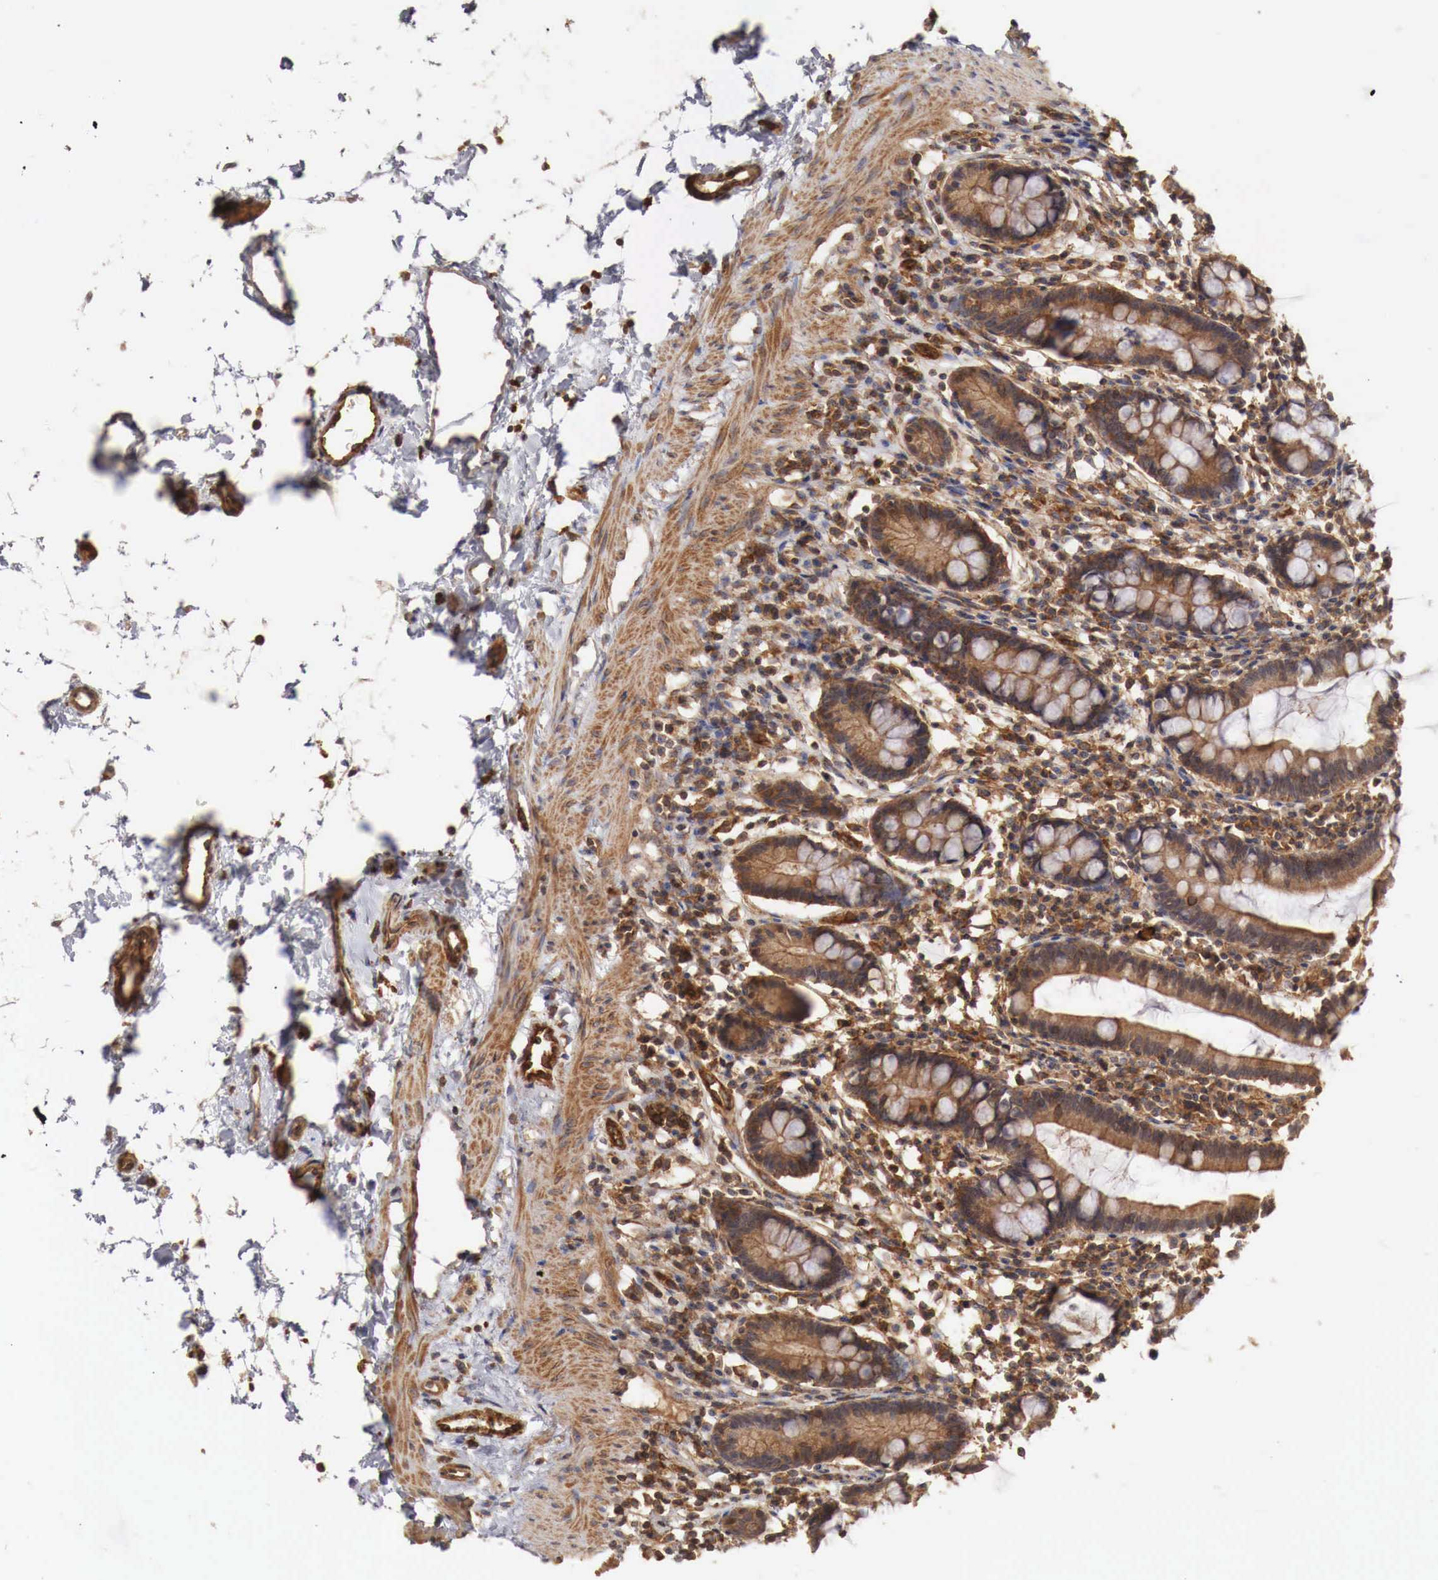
{"staining": {"intensity": "moderate", "quantity": ">75%", "location": "cytoplasmic/membranous"}, "tissue": "small intestine", "cell_type": "Glandular cells", "image_type": "normal", "snomed": [{"axis": "morphology", "description": "Normal tissue, NOS"}, {"axis": "topography", "description": "Small intestine"}], "caption": "IHC (DAB) staining of unremarkable small intestine exhibits moderate cytoplasmic/membranous protein staining in approximately >75% of glandular cells. (IHC, brightfield microscopy, high magnification).", "gene": "ARMCX4", "patient": {"sex": "female", "age": 37}}